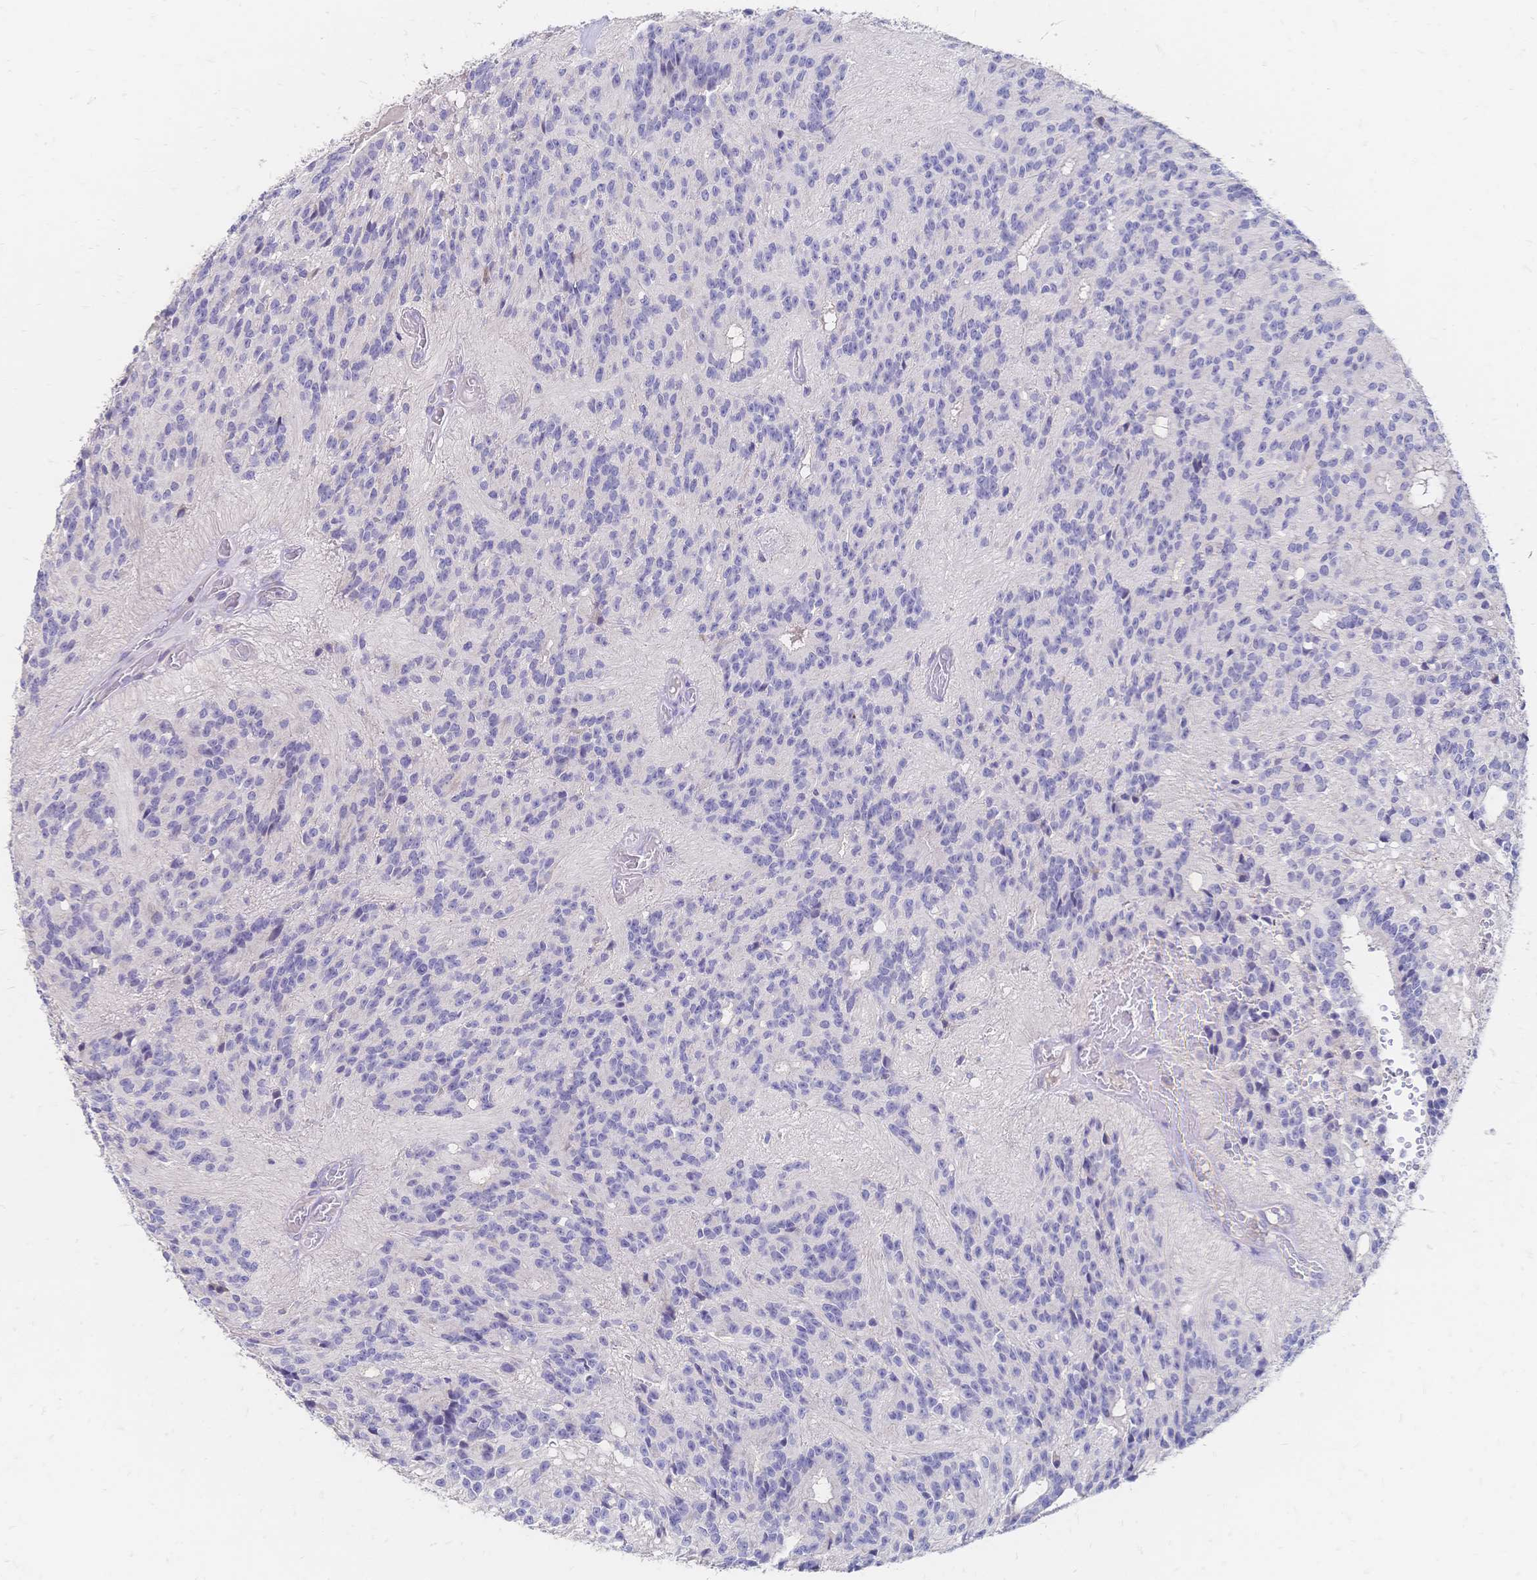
{"staining": {"intensity": "negative", "quantity": "none", "location": "none"}, "tissue": "glioma", "cell_type": "Tumor cells", "image_type": "cancer", "snomed": [{"axis": "morphology", "description": "Glioma, malignant, Low grade"}, {"axis": "topography", "description": "Brain"}], "caption": "The immunohistochemistry (IHC) image has no significant expression in tumor cells of glioma tissue.", "gene": "VWC2L", "patient": {"sex": "male", "age": 31}}